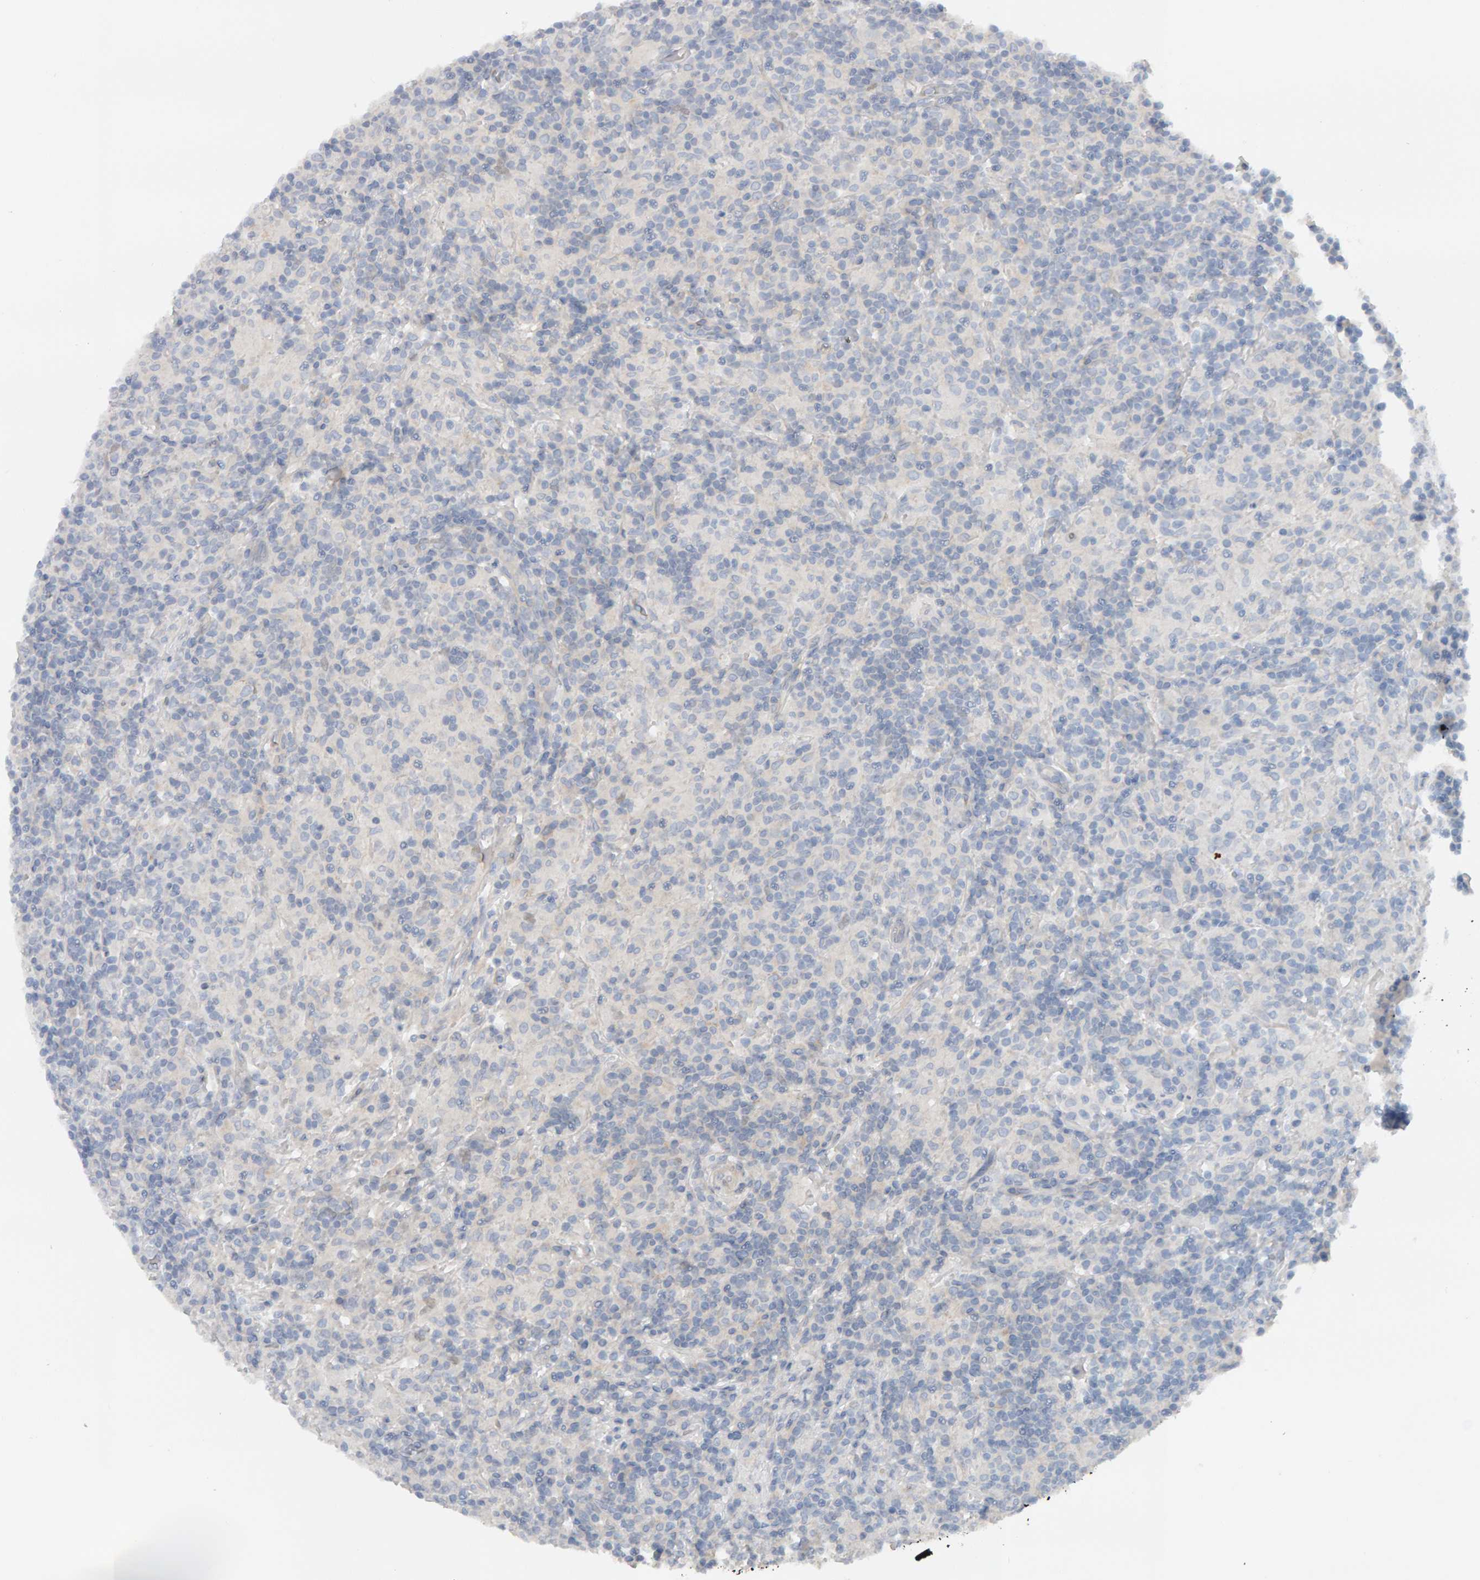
{"staining": {"intensity": "negative", "quantity": "none", "location": "none"}, "tissue": "lymphoma", "cell_type": "Tumor cells", "image_type": "cancer", "snomed": [{"axis": "morphology", "description": "Hodgkin's disease, NOS"}, {"axis": "topography", "description": "Lymph node"}], "caption": "A micrograph of human Hodgkin's disease is negative for staining in tumor cells.", "gene": "PPP1R16A", "patient": {"sex": "male", "age": 70}}